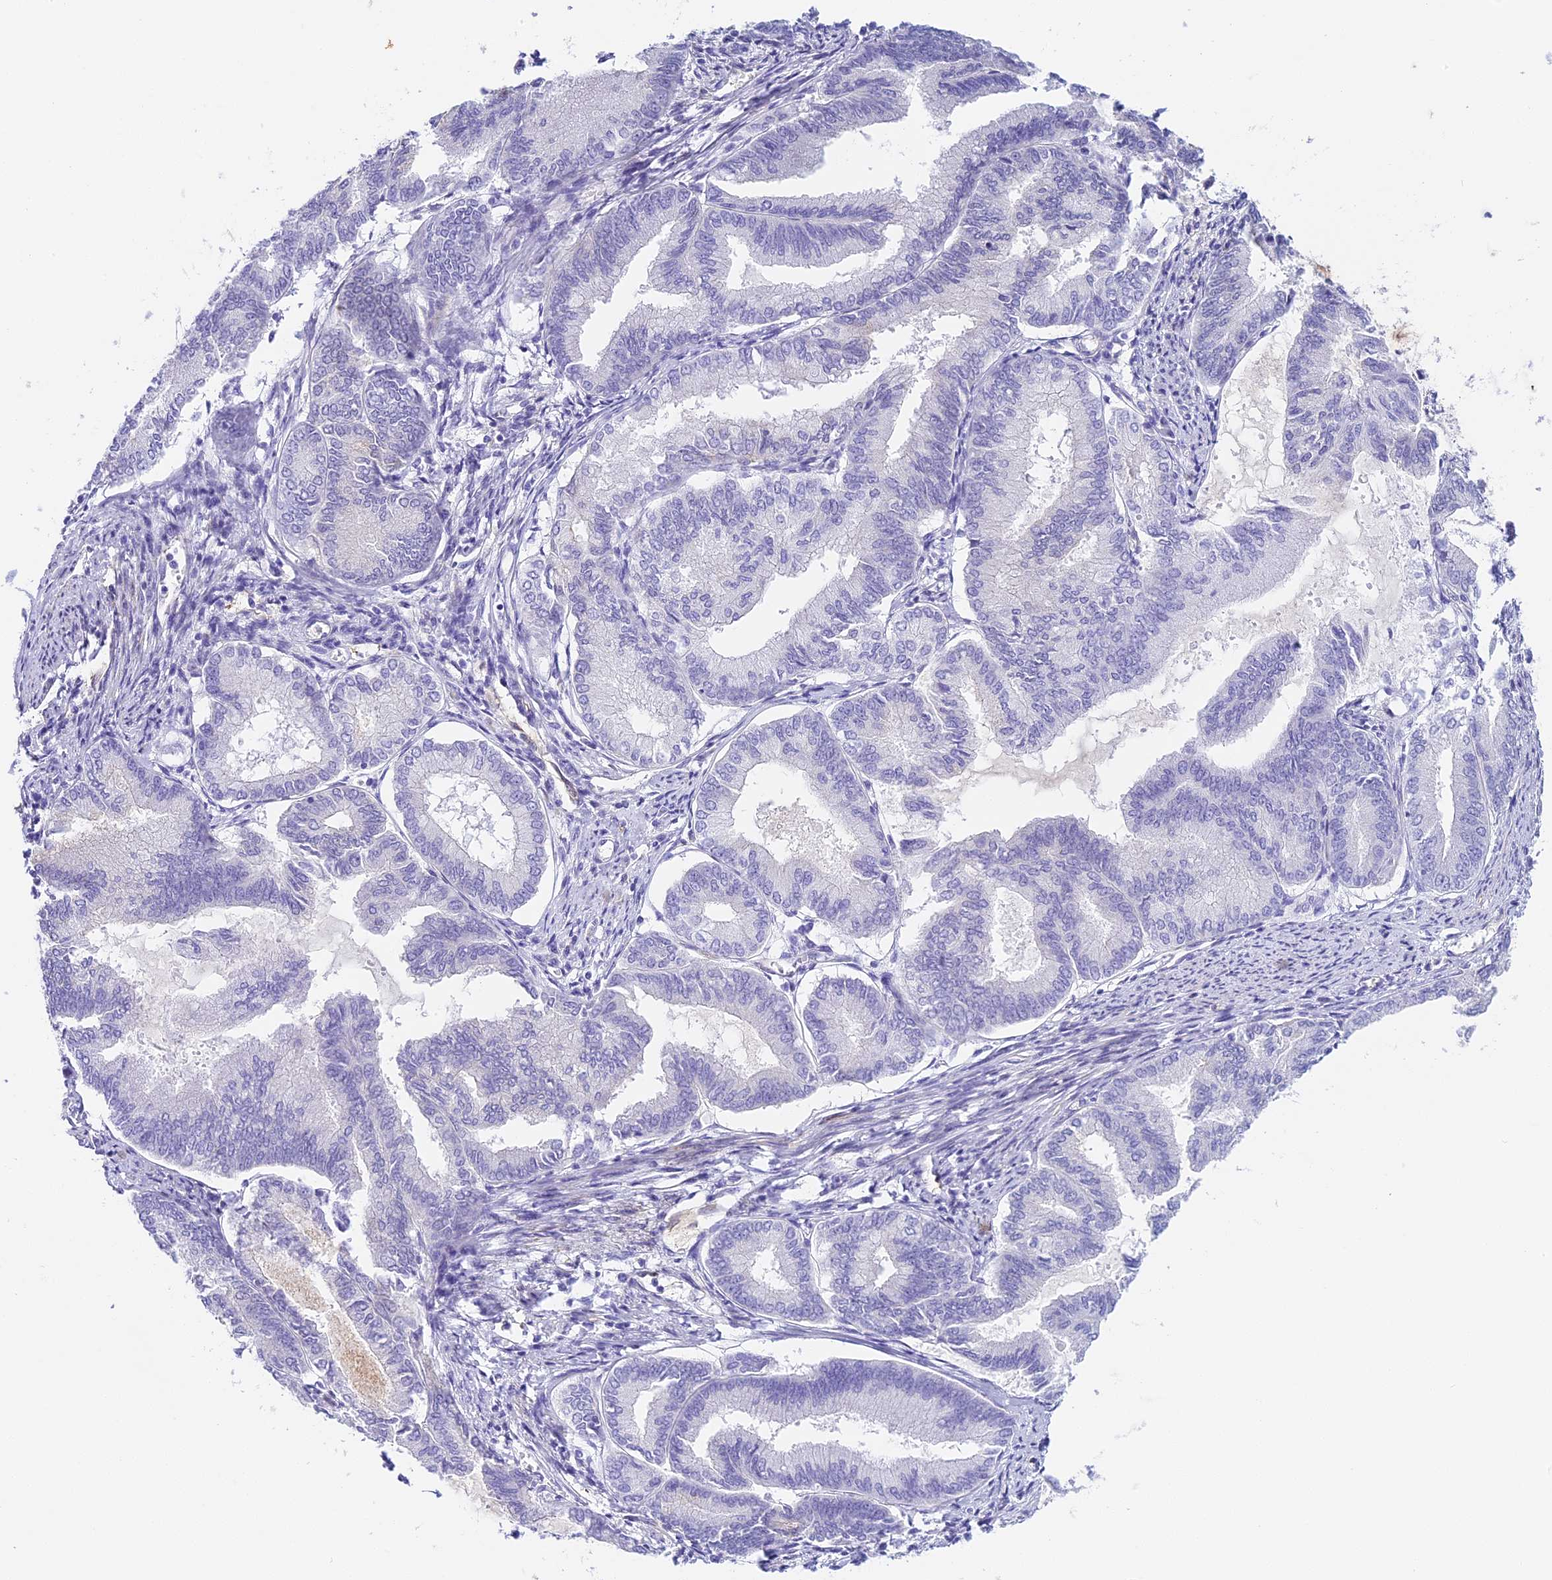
{"staining": {"intensity": "negative", "quantity": "none", "location": "none"}, "tissue": "endometrial cancer", "cell_type": "Tumor cells", "image_type": "cancer", "snomed": [{"axis": "morphology", "description": "Adenocarcinoma, NOS"}, {"axis": "topography", "description": "Endometrium"}], "caption": "Immunohistochemistry photomicrograph of neoplastic tissue: endometrial cancer stained with DAB reveals no significant protein expression in tumor cells.", "gene": "HOMER3", "patient": {"sex": "female", "age": 86}}